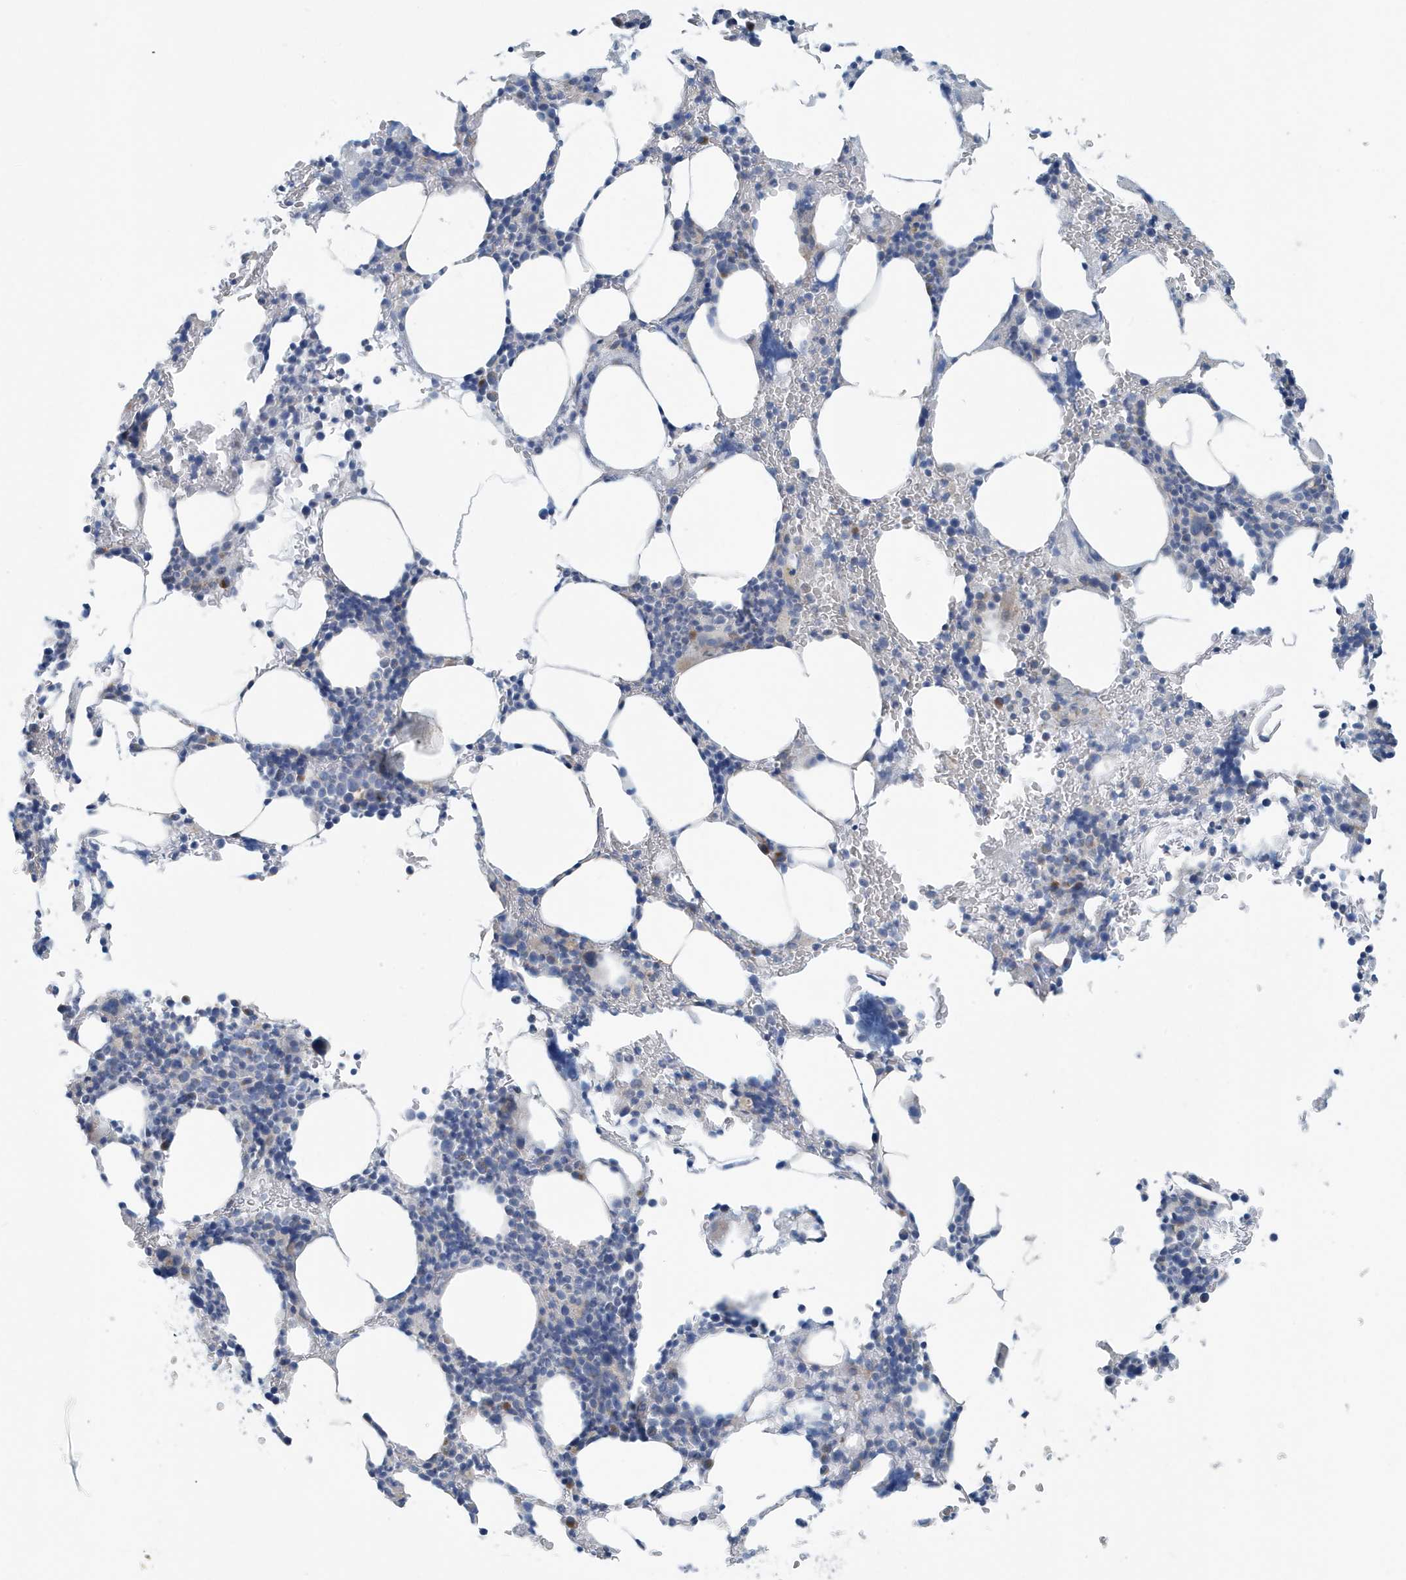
{"staining": {"intensity": "moderate", "quantity": "<25%", "location": "cytoplasmic/membranous"}, "tissue": "bone marrow", "cell_type": "Hematopoietic cells", "image_type": "normal", "snomed": [{"axis": "morphology", "description": "Normal tissue, NOS"}, {"axis": "topography", "description": "Bone marrow"}], "caption": "This histopathology image exhibits benign bone marrow stained with IHC to label a protein in brown. The cytoplasmic/membranous of hematopoietic cells show moderate positivity for the protein. Nuclei are counter-stained blue.", "gene": "PPM1M", "patient": {"sex": "male"}}